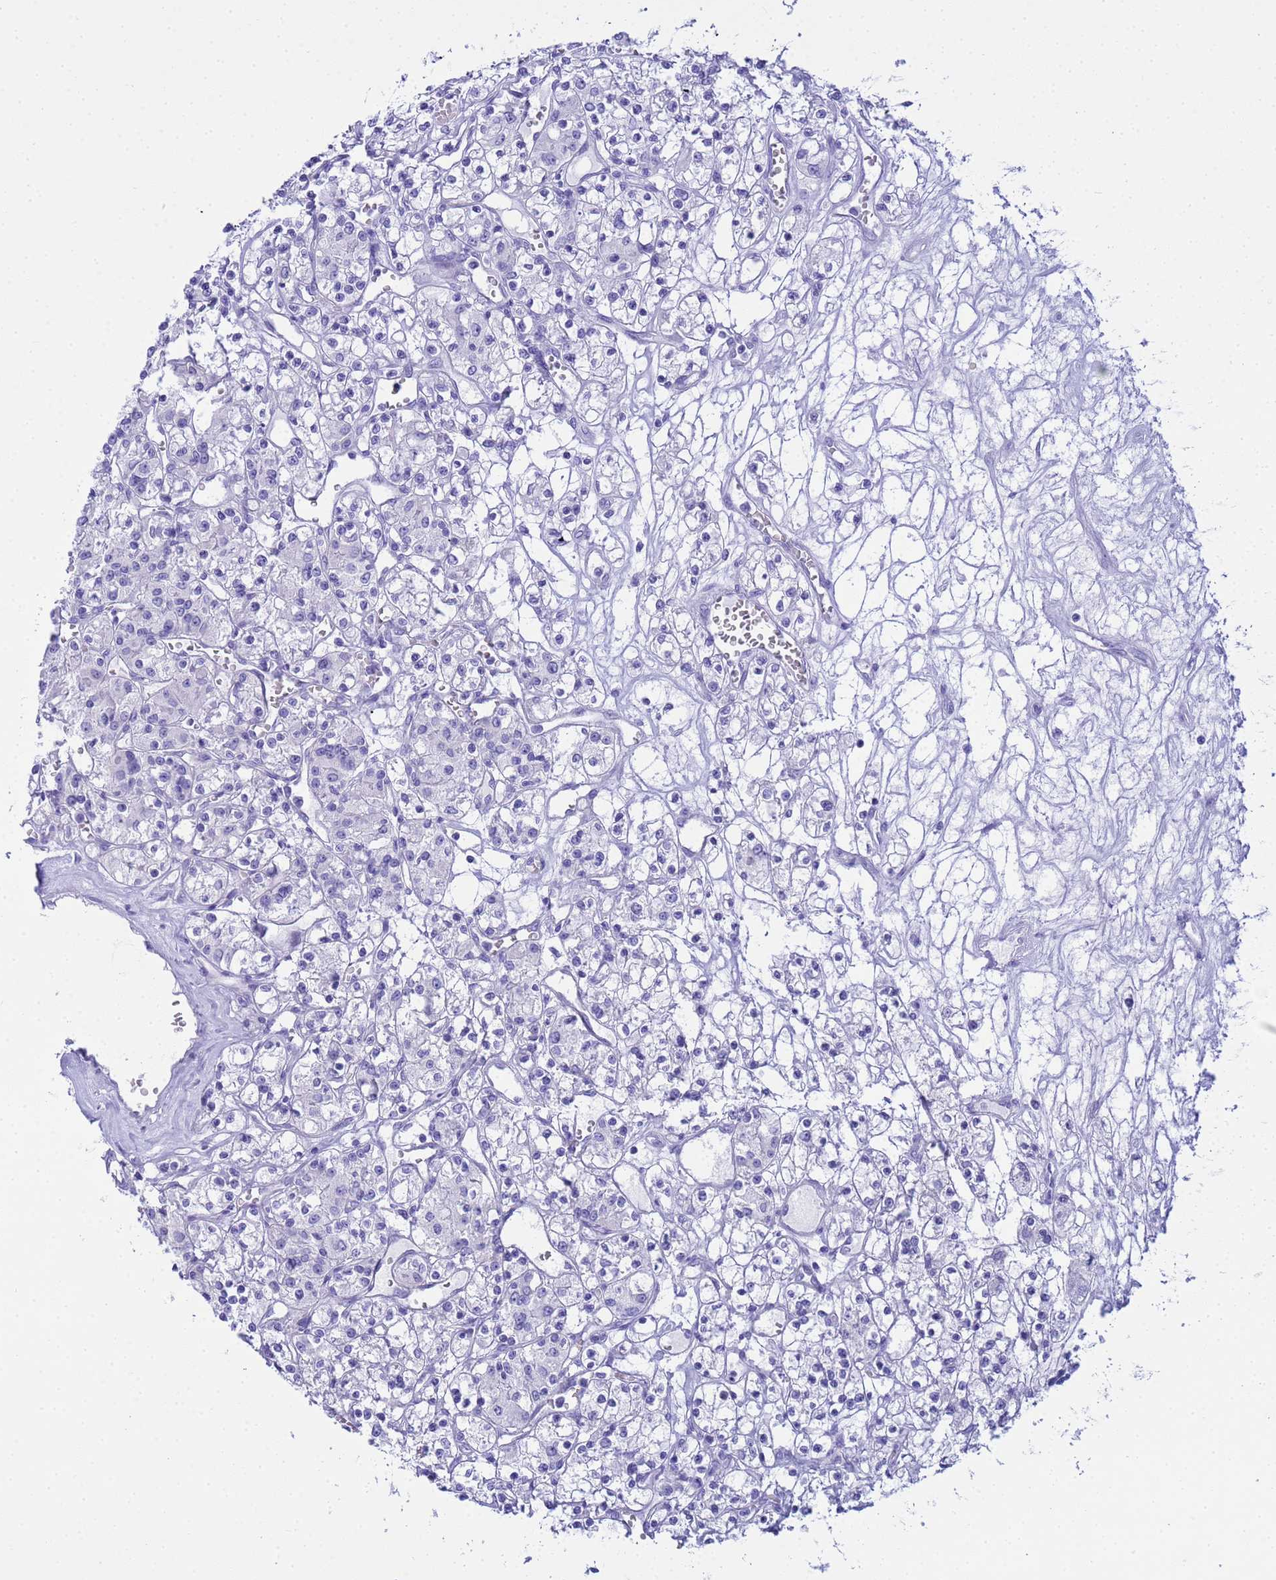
{"staining": {"intensity": "negative", "quantity": "none", "location": "none"}, "tissue": "renal cancer", "cell_type": "Tumor cells", "image_type": "cancer", "snomed": [{"axis": "morphology", "description": "Adenocarcinoma, NOS"}, {"axis": "topography", "description": "Kidney"}], "caption": "Immunohistochemical staining of adenocarcinoma (renal) exhibits no significant positivity in tumor cells.", "gene": "AQP12A", "patient": {"sex": "female", "age": 59}}